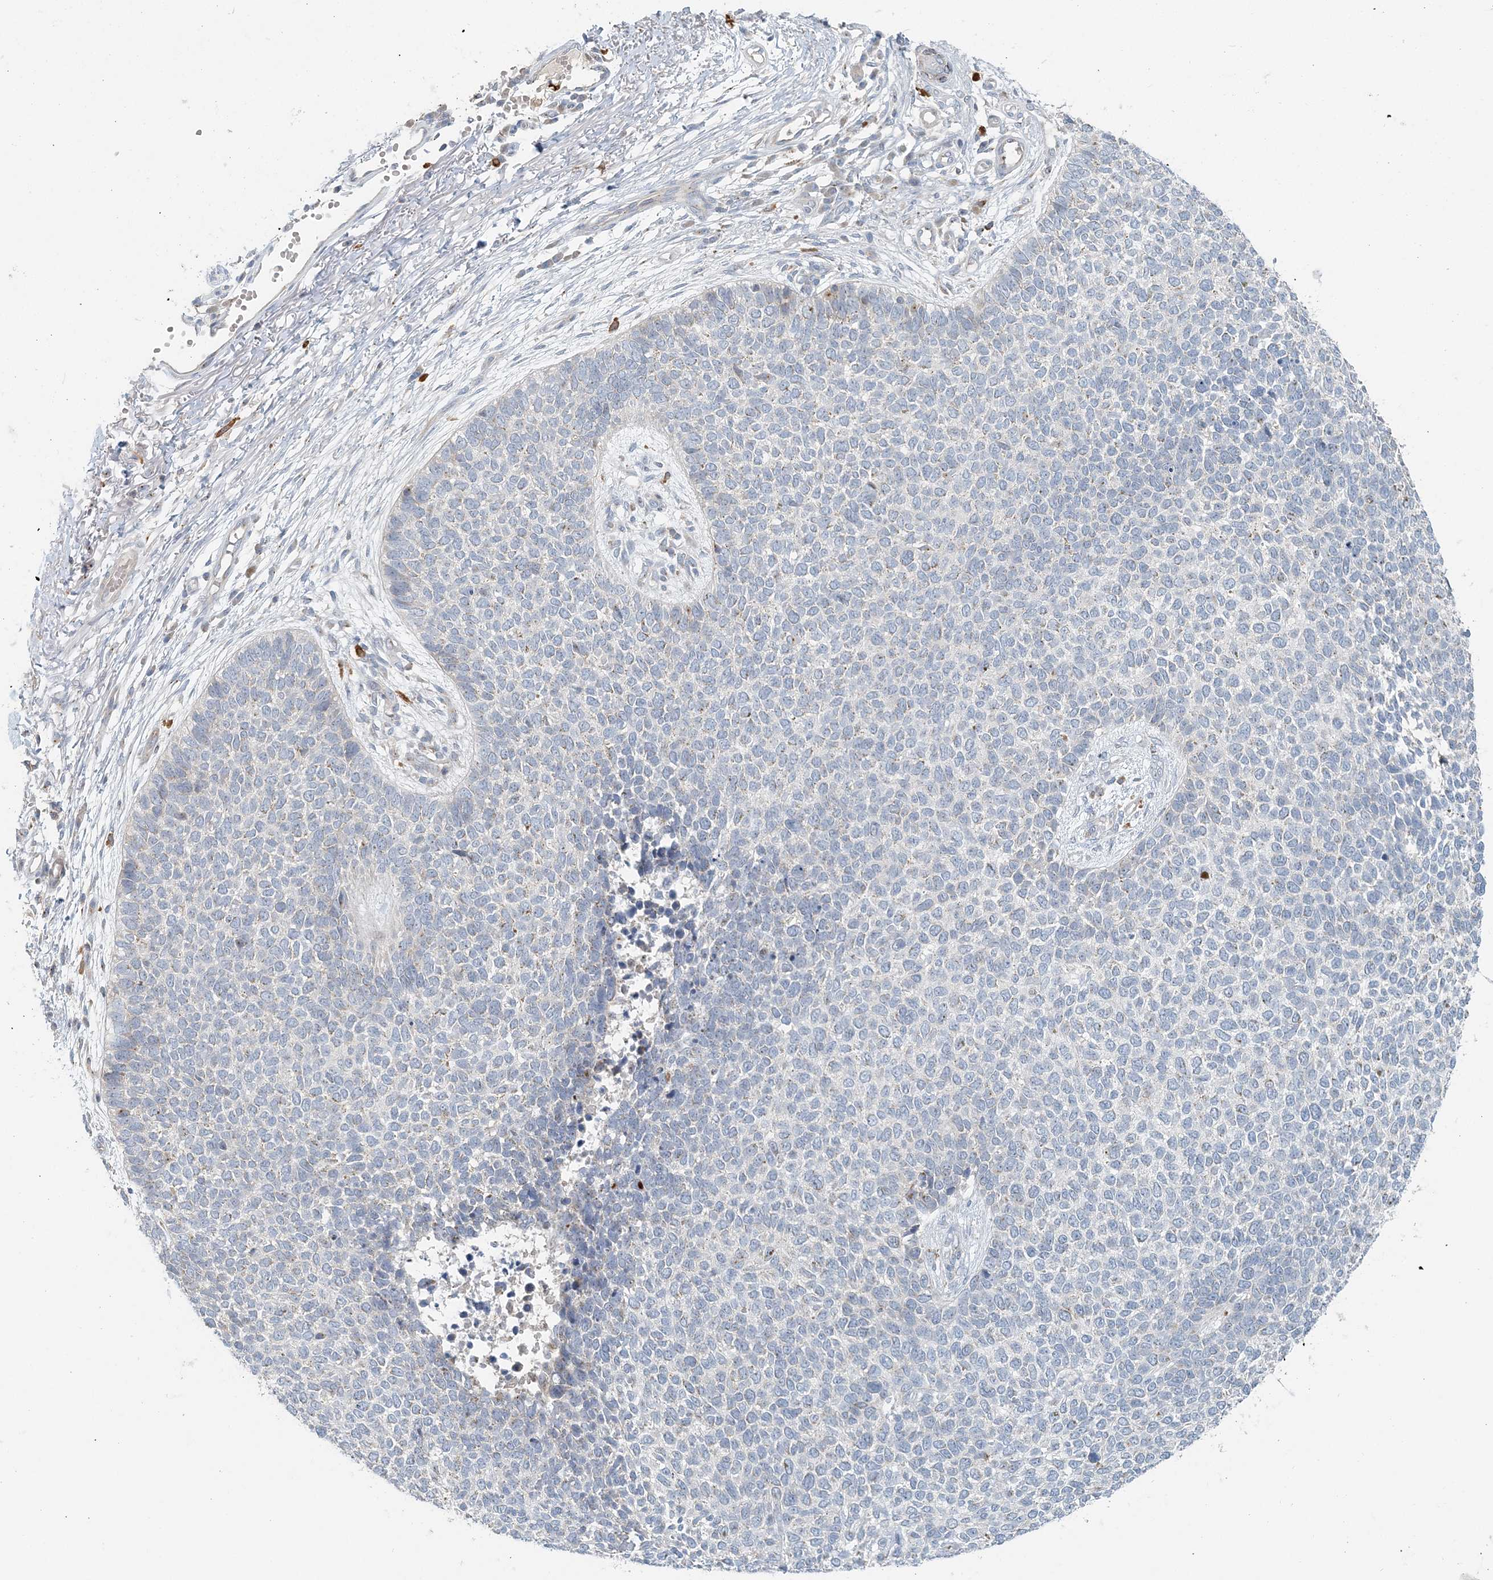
{"staining": {"intensity": "negative", "quantity": "none", "location": "none"}, "tissue": "skin cancer", "cell_type": "Tumor cells", "image_type": "cancer", "snomed": [{"axis": "morphology", "description": "Basal cell carcinoma"}, {"axis": "topography", "description": "Skin"}], "caption": "Image shows no significant protein staining in tumor cells of basal cell carcinoma (skin).", "gene": "NAA11", "patient": {"sex": "female", "age": 84}}